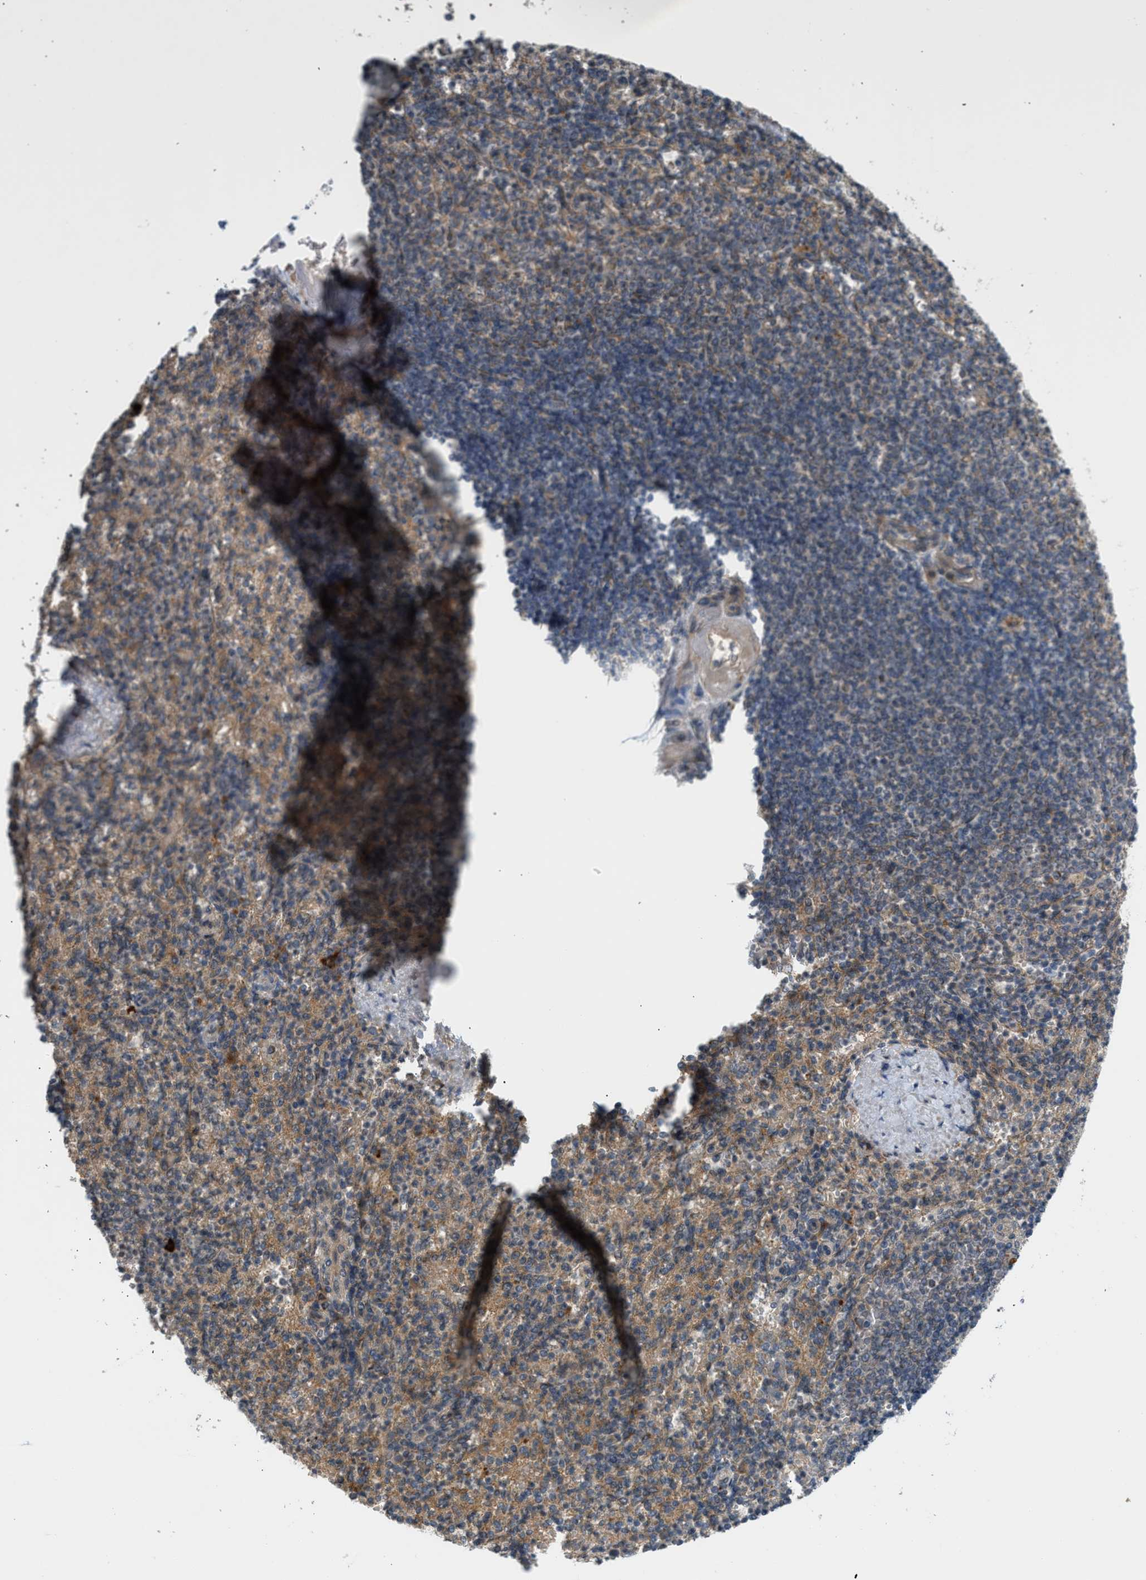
{"staining": {"intensity": "moderate", "quantity": "25%-75%", "location": "cytoplasmic/membranous"}, "tissue": "spleen", "cell_type": "Cells in red pulp", "image_type": "normal", "snomed": [{"axis": "morphology", "description": "Normal tissue, NOS"}, {"axis": "topography", "description": "Spleen"}], "caption": "This photomicrograph reveals immunohistochemistry staining of benign spleen, with medium moderate cytoplasmic/membranous staining in approximately 25%-75% of cells in red pulp.", "gene": "ADCY8", "patient": {"sex": "female", "age": 74}}